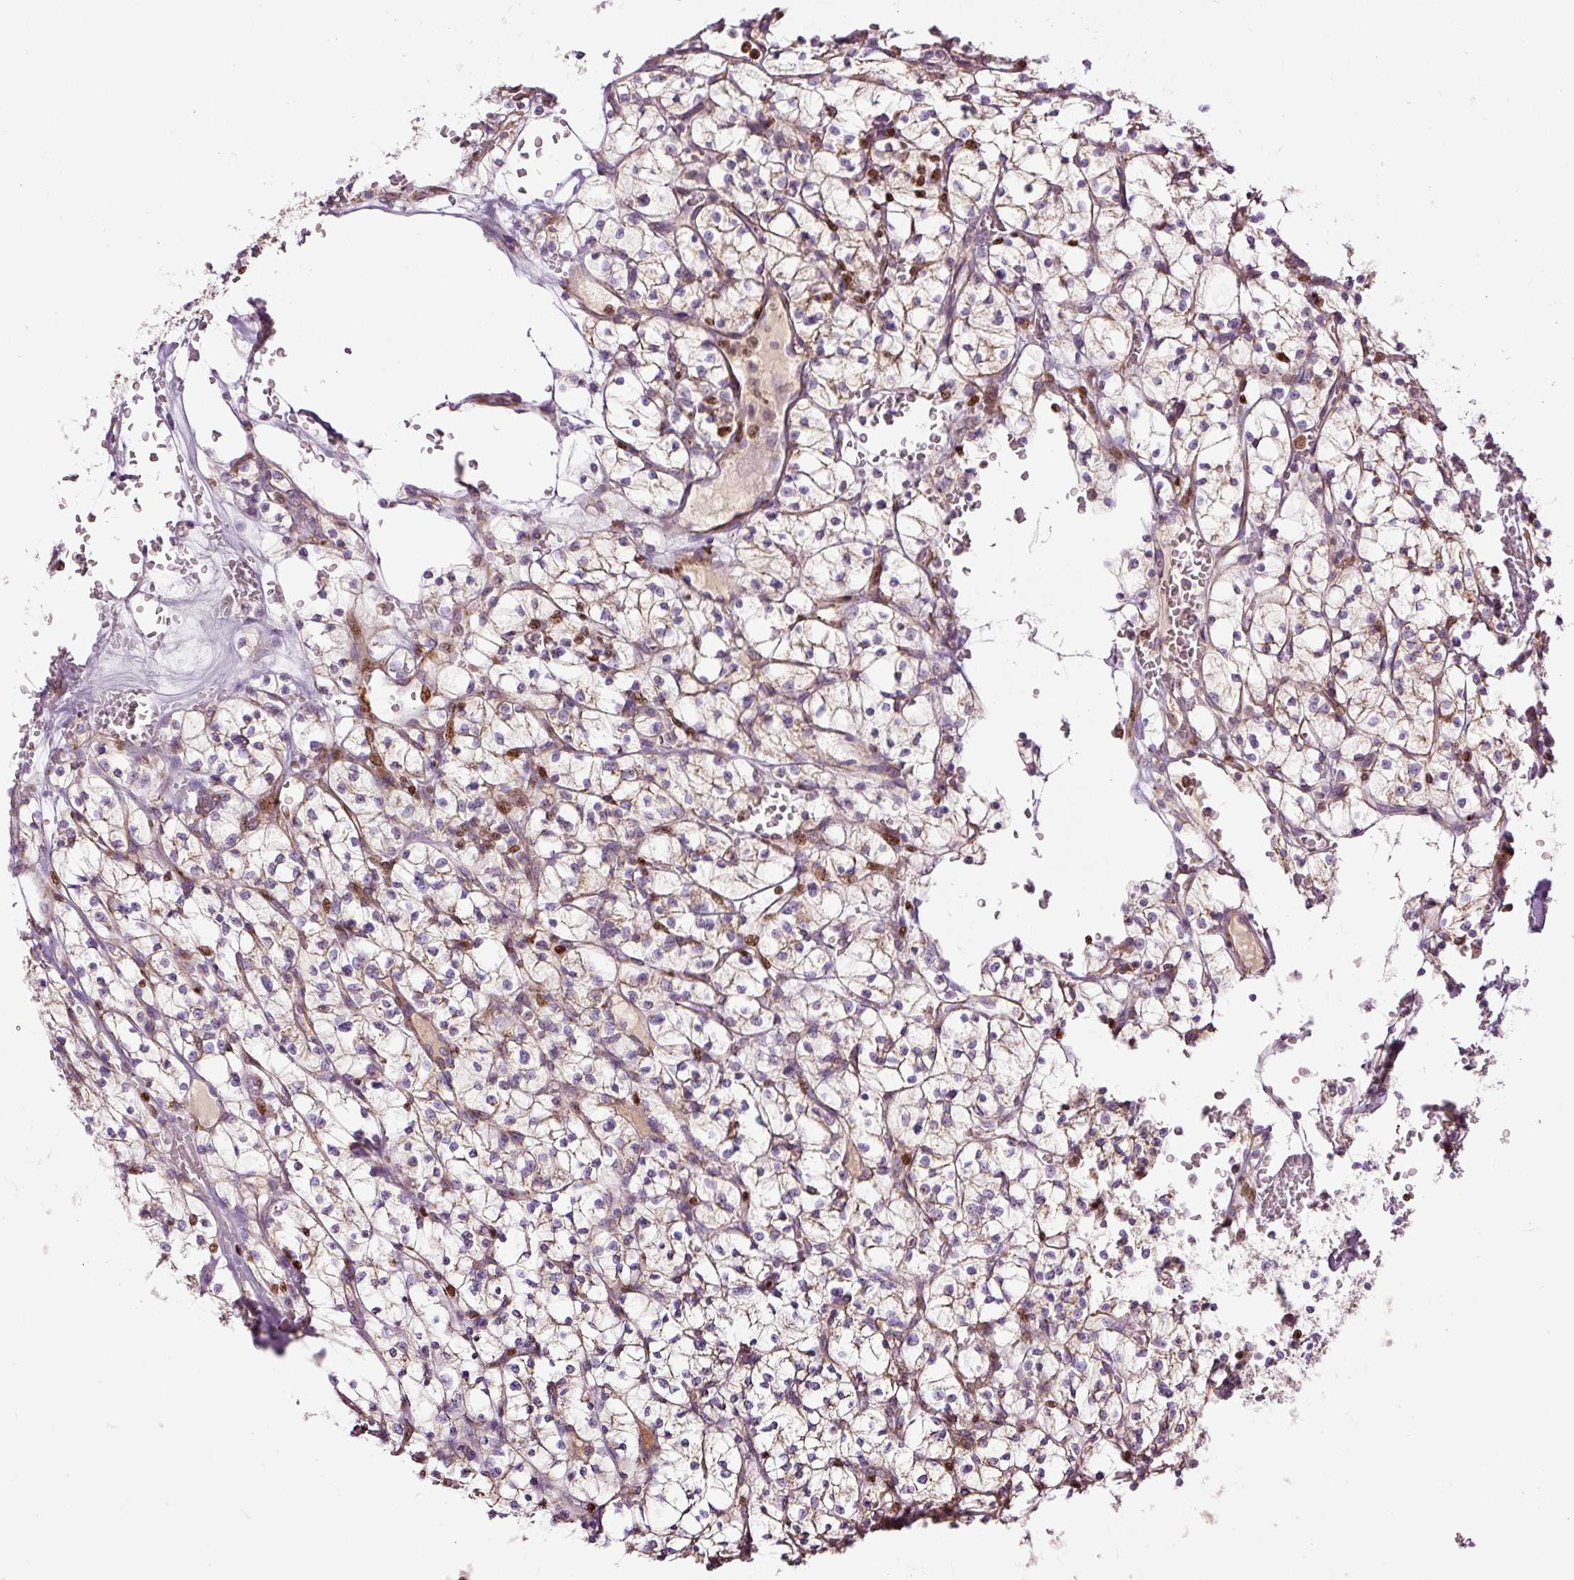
{"staining": {"intensity": "weak", "quantity": ">75%", "location": "cytoplasmic/membranous"}, "tissue": "renal cancer", "cell_type": "Tumor cells", "image_type": "cancer", "snomed": [{"axis": "morphology", "description": "Adenocarcinoma, NOS"}, {"axis": "topography", "description": "Kidney"}], "caption": "The image displays immunohistochemical staining of renal cancer. There is weak cytoplasmic/membranous expression is appreciated in about >75% of tumor cells. (Stains: DAB in brown, nuclei in blue, Microscopy: brightfield microscopy at high magnification).", "gene": "TMEM8B", "patient": {"sex": "female", "age": 64}}